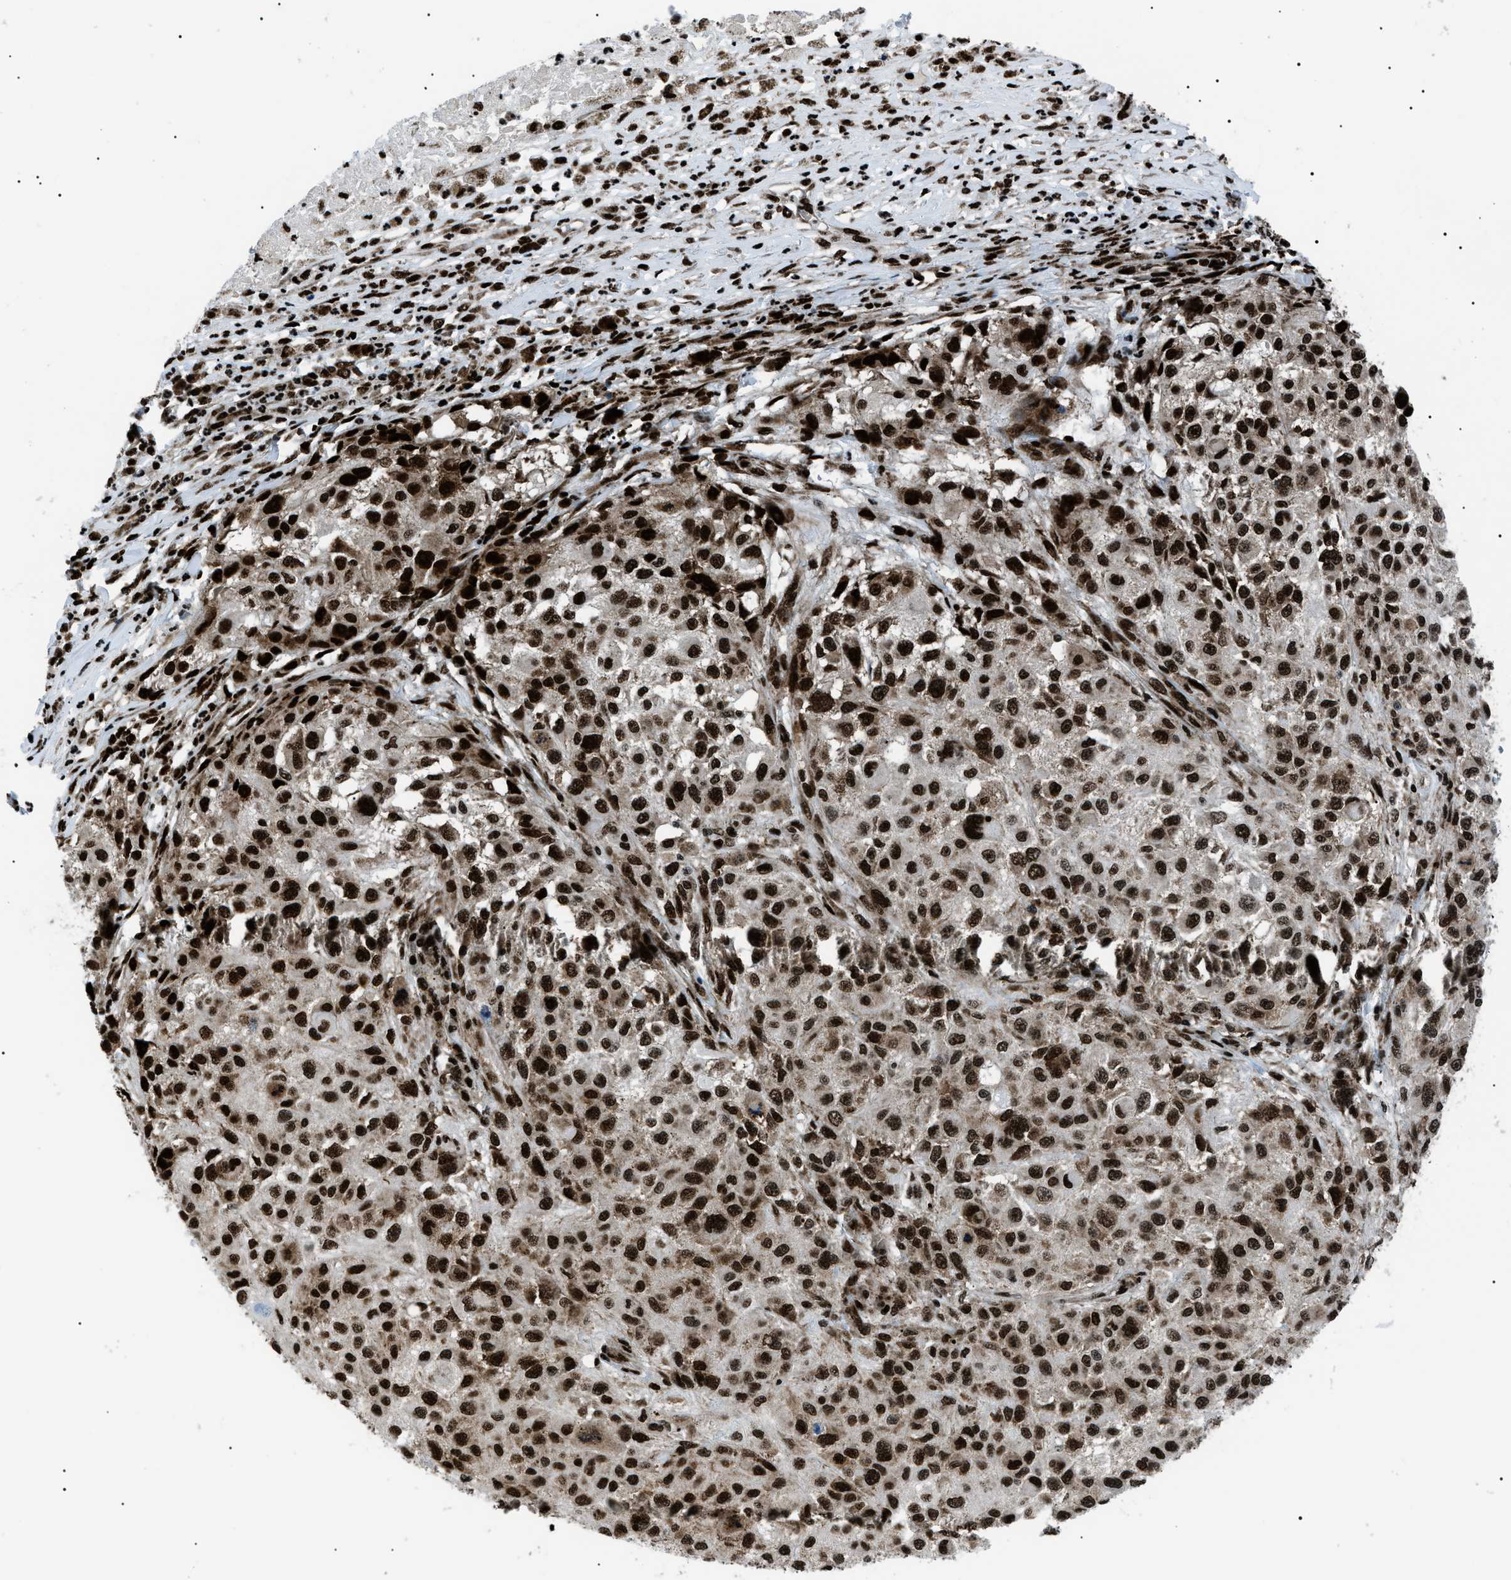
{"staining": {"intensity": "strong", "quantity": ">75%", "location": "nuclear"}, "tissue": "melanoma", "cell_type": "Tumor cells", "image_type": "cancer", "snomed": [{"axis": "morphology", "description": "Necrosis, NOS"}, {"axis": "morphology", "description": "Malignant melanoma, NOS"}, {"axis": "topography", "description": "Skin"}], "caption": "Malignant melanoma stained with DAB immunohistochemistry reveals high levels of strong nuclear expression in about >75% of tumor cells. Using DAB (brown) and hematoxylin (blue) stains, captured at high magnification using brightfield microscopy.", "gene": "HNRNPK", "patient": {"sex": "female", "age": 87}}